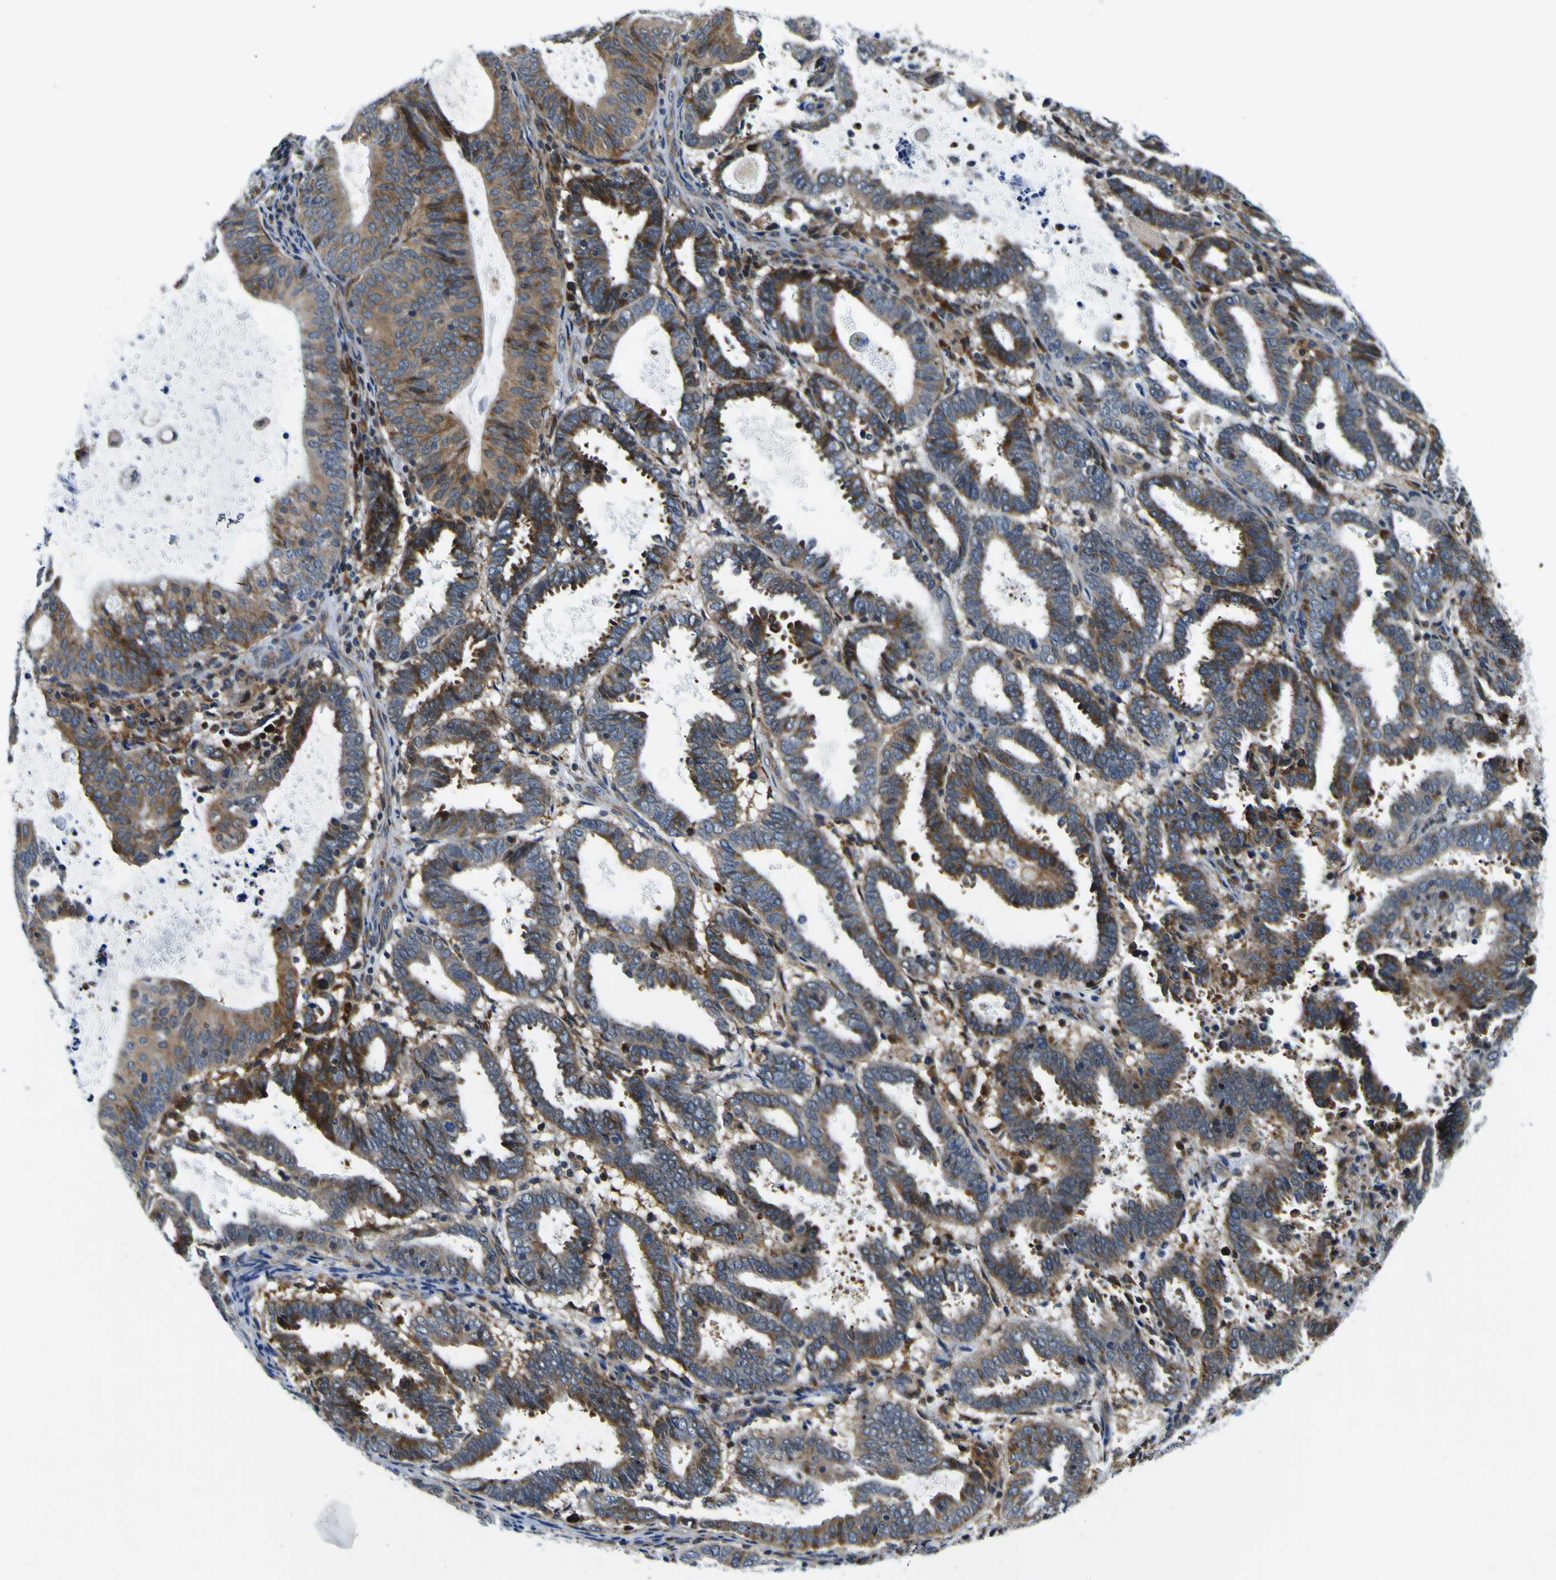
{"staining": {"intensity": "moderate", "quantity": "25%-75%", "location": "cytoplasmic/membranous"}, "tissue": "endometrial cancer", "cell_type": "Tumor cells", "image_type": "cancer", "snomed": [{"axis": "morphology", "description": "Adenocarcinoma, NOS"}, {"axis": "topography", "description": "Uterus"}], "caption": "Human endometrial cancer stained for a protein (brown) shows moderate cytoplasmic/membranous positive positivity in about 25%-75% of tumor cells.", "gene": "NLRP3", "patient": {"sex": "female", "age": 83}}